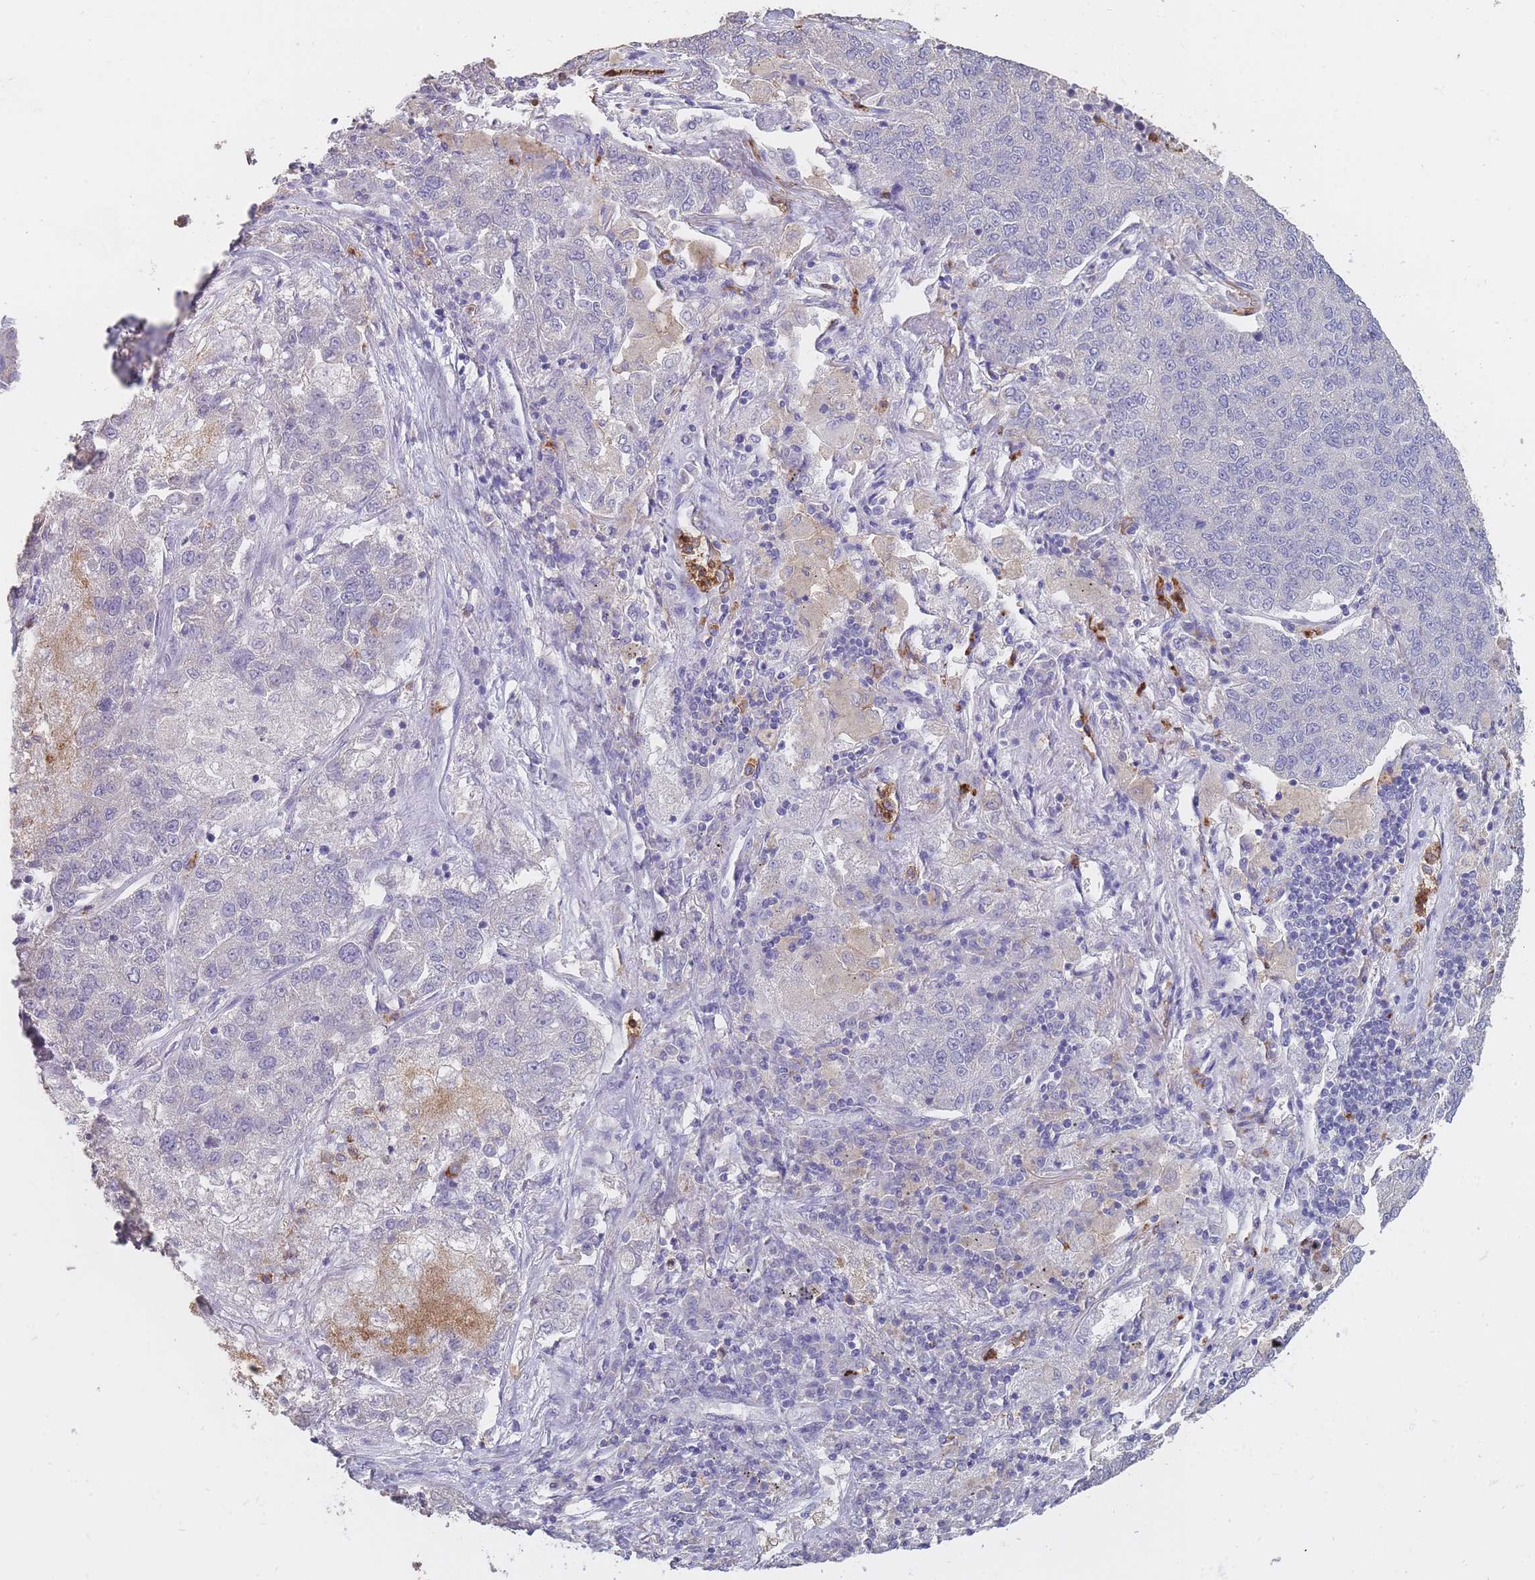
{"staining": {"intensity": "negative", "quantity": "none", "location": "none"}, "tissue": "lung cancer", "cell_type": "Tumor cells", "image_type": "cancer", "snomed": [{"axis": "morphology", "description": "Adenocarcinoma, NOS"}, {"axis": "topography", "description": "Lung"}], "caption": "Protein analysis of lung cancer (adenocarcinoma) displays no significant expression in tumor cells.", "gene": "CLEC12A", "patient": {"sex": "male", "age": 49}}